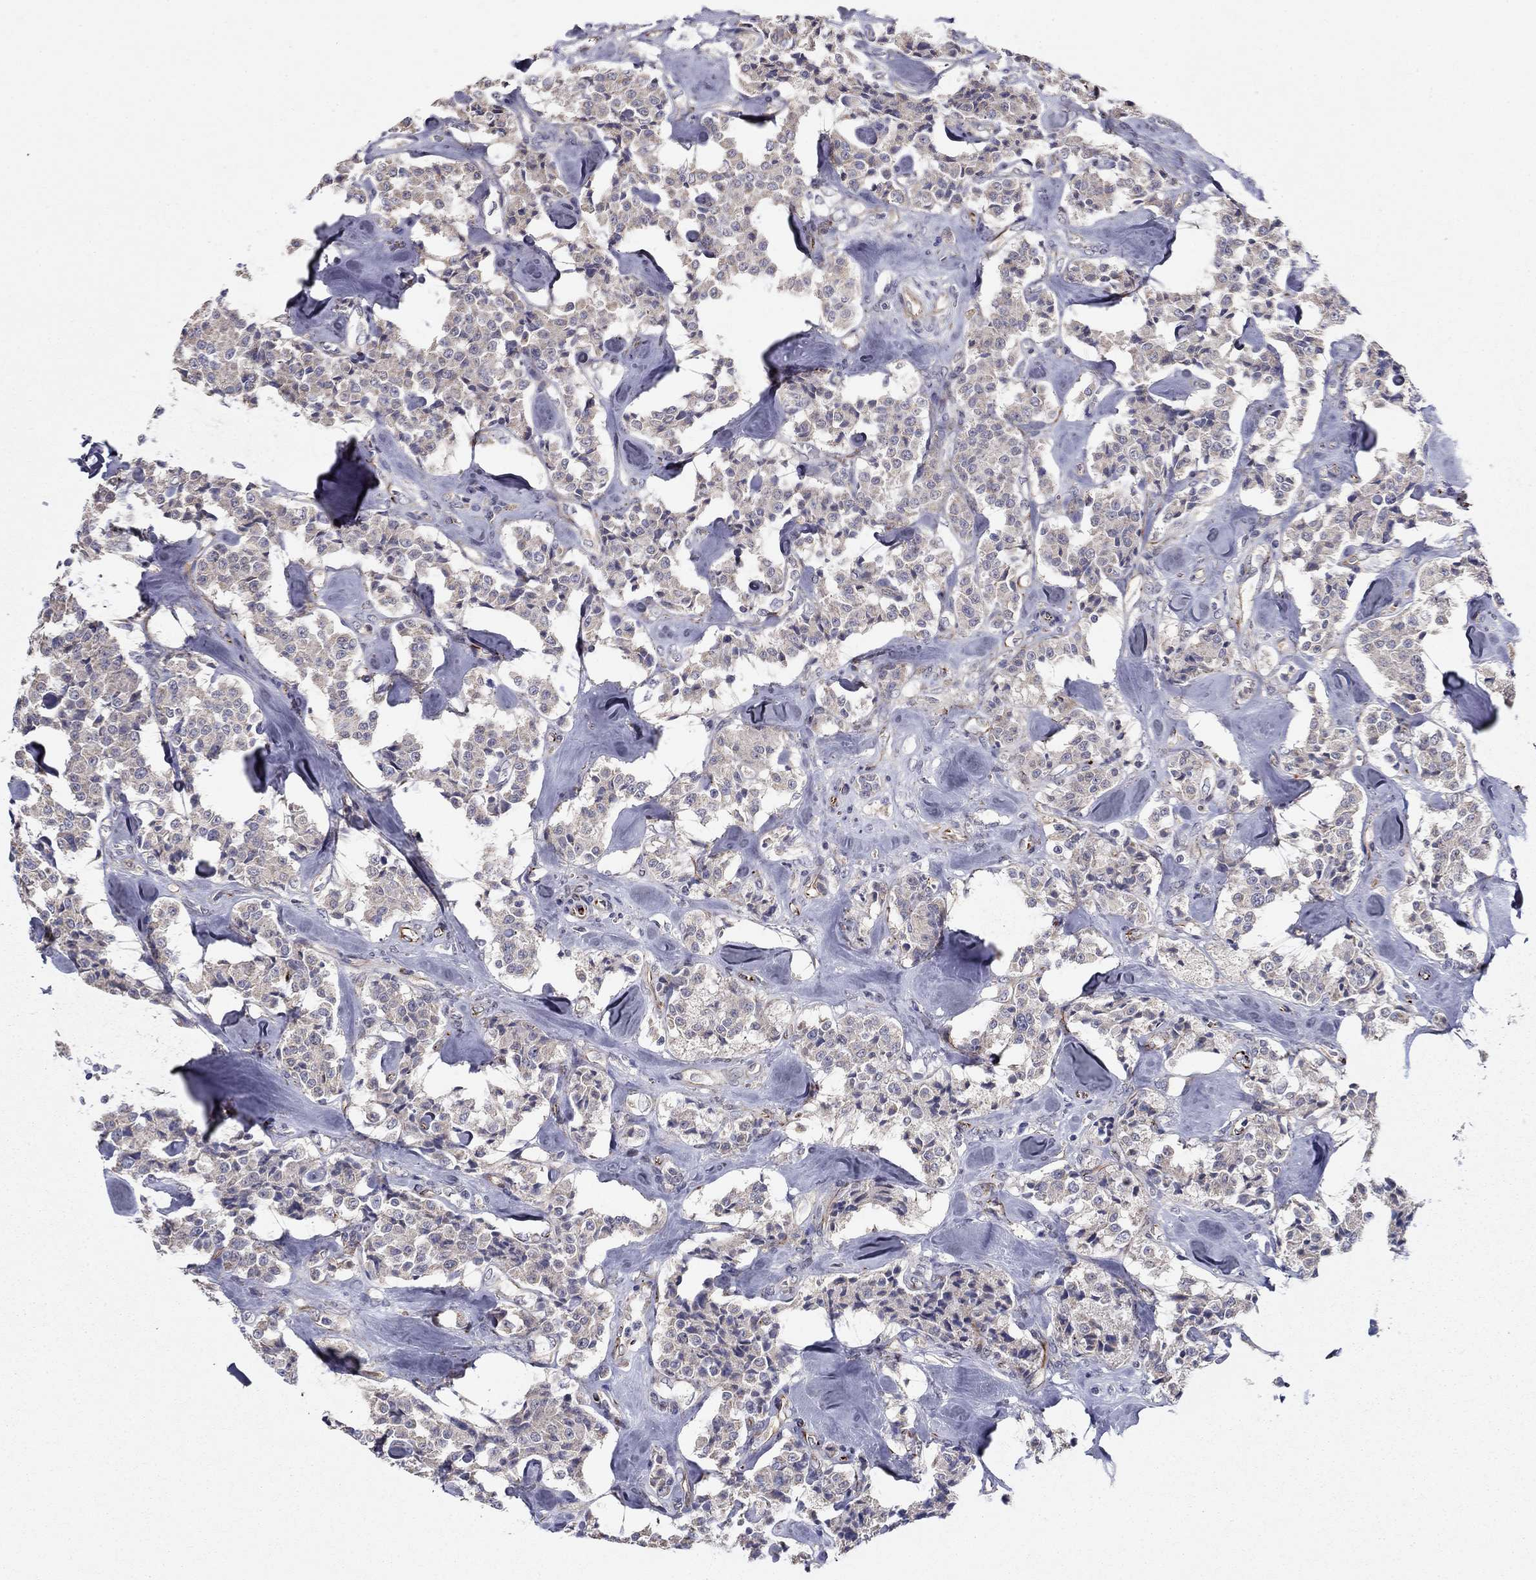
{"staining": {"intensity": "negative", "quantity": "none", "location": "none"}, "tissue": "carcinoid", "cell_type": "Tumor cells", "image_type": "cancer", "snomed": [{"axis": "morphology", "description": "Carcinoid, malignant, NOS"}, {"axis": "topography", "description": "Pancreas"}], "caption": "Immunohistochemistry (IHC) of carcinoid shows no positivity in tumor cells.", "gene": "LACTB2", "patient": {"sex": "male", "age": 41}}